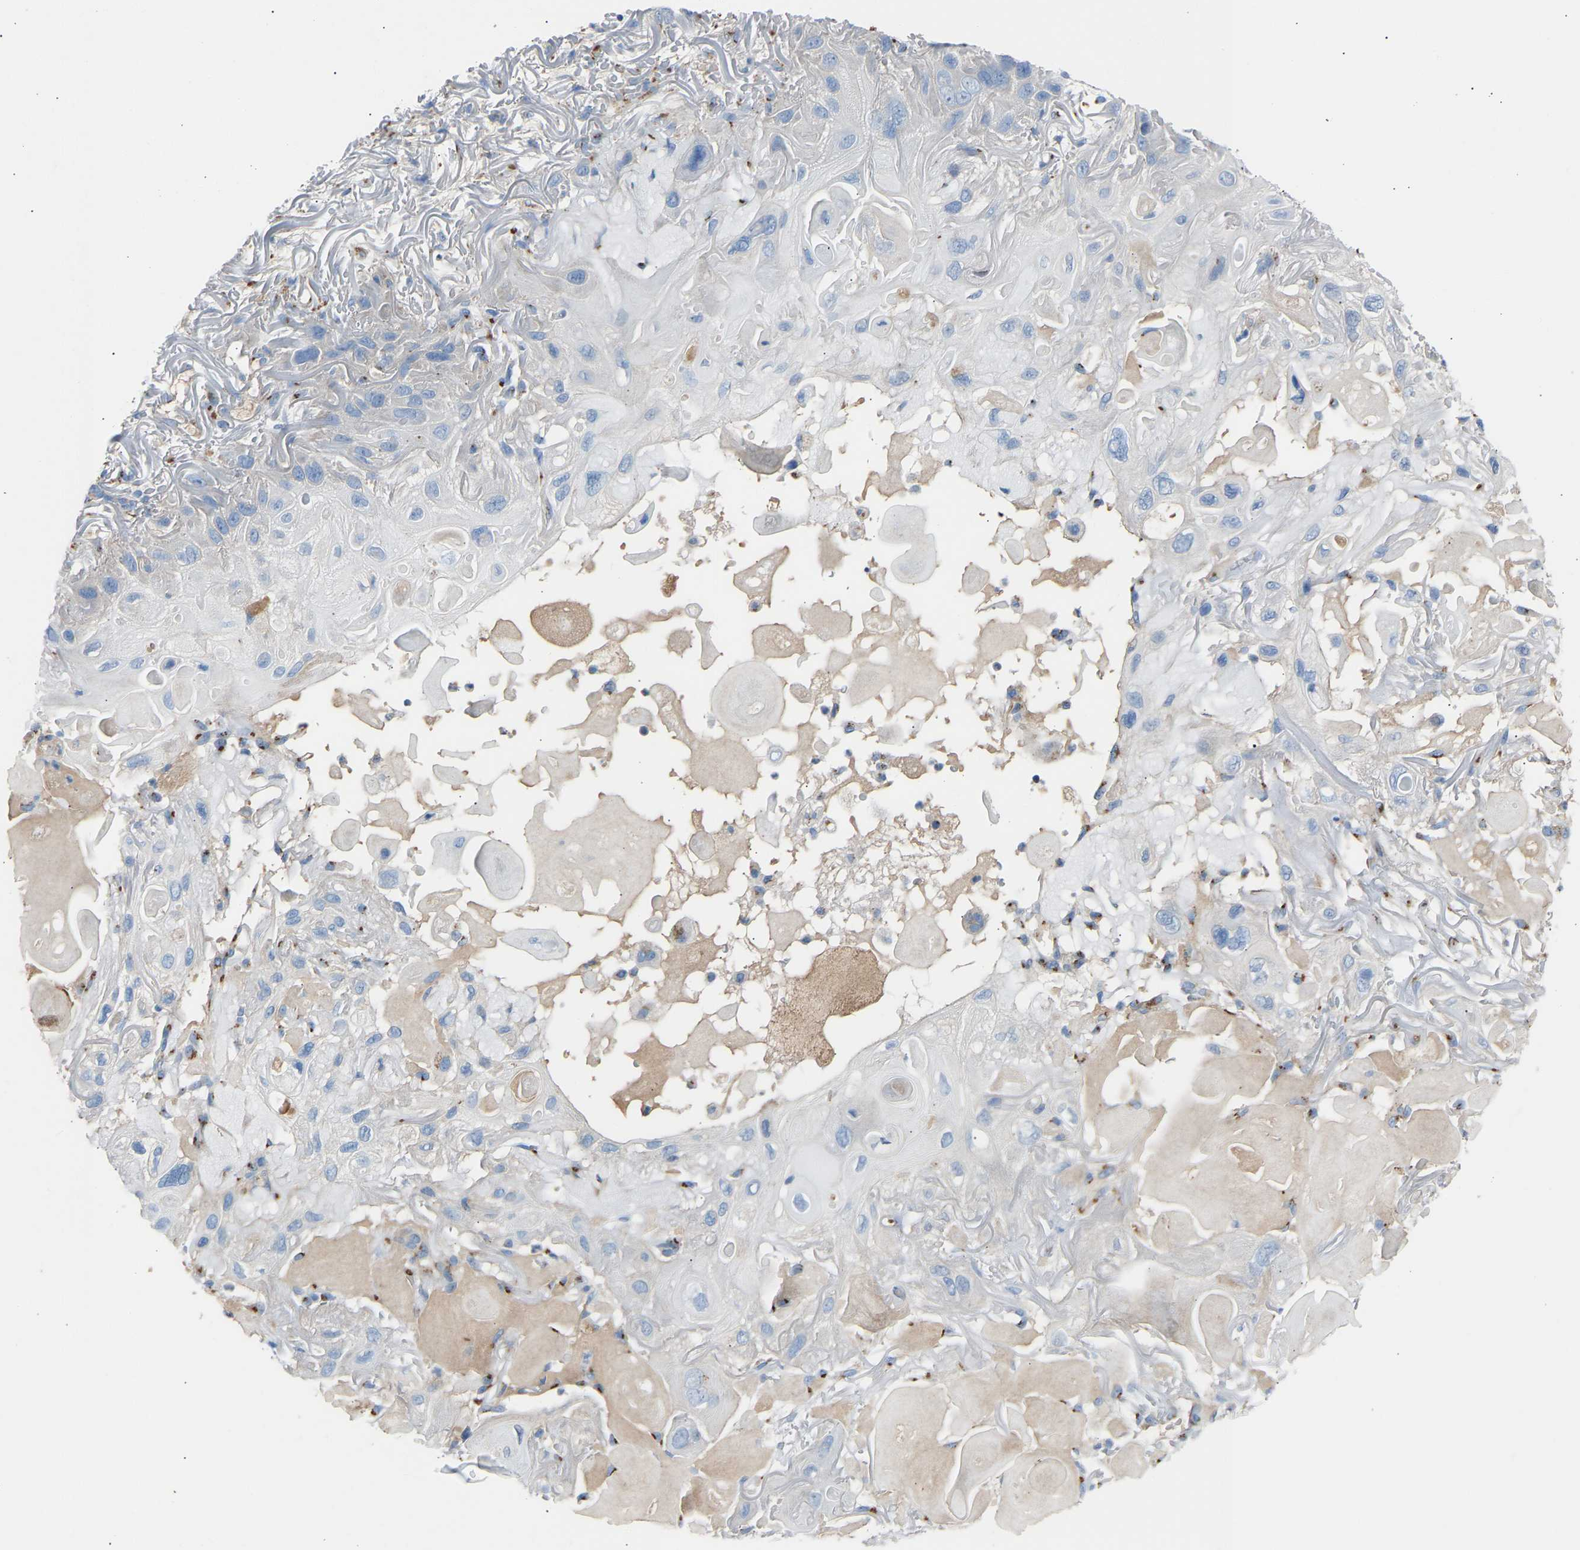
{"staining": {"intensity": "negative", "quantity": "none", "location": "none"}, "tissue": "skin cancer", "cell_type": "Tumor cells", "image_type": "cancer", "snomed": [{"axis": "morphology", "description": "Squamous cell carcinoma, NOS"}, {"axis": "topography", "description": "Skin"}], "caption": "Immunohistochemical staining of human skin cancer shows no significant positivity in tumor cells. (Stains: DAB IHC with hematoxylin counter stain, Microscopy: brightfield microscopy at high magnification).", "gene": "CYREN", "patient": {"sex": "female", "age": 77}}